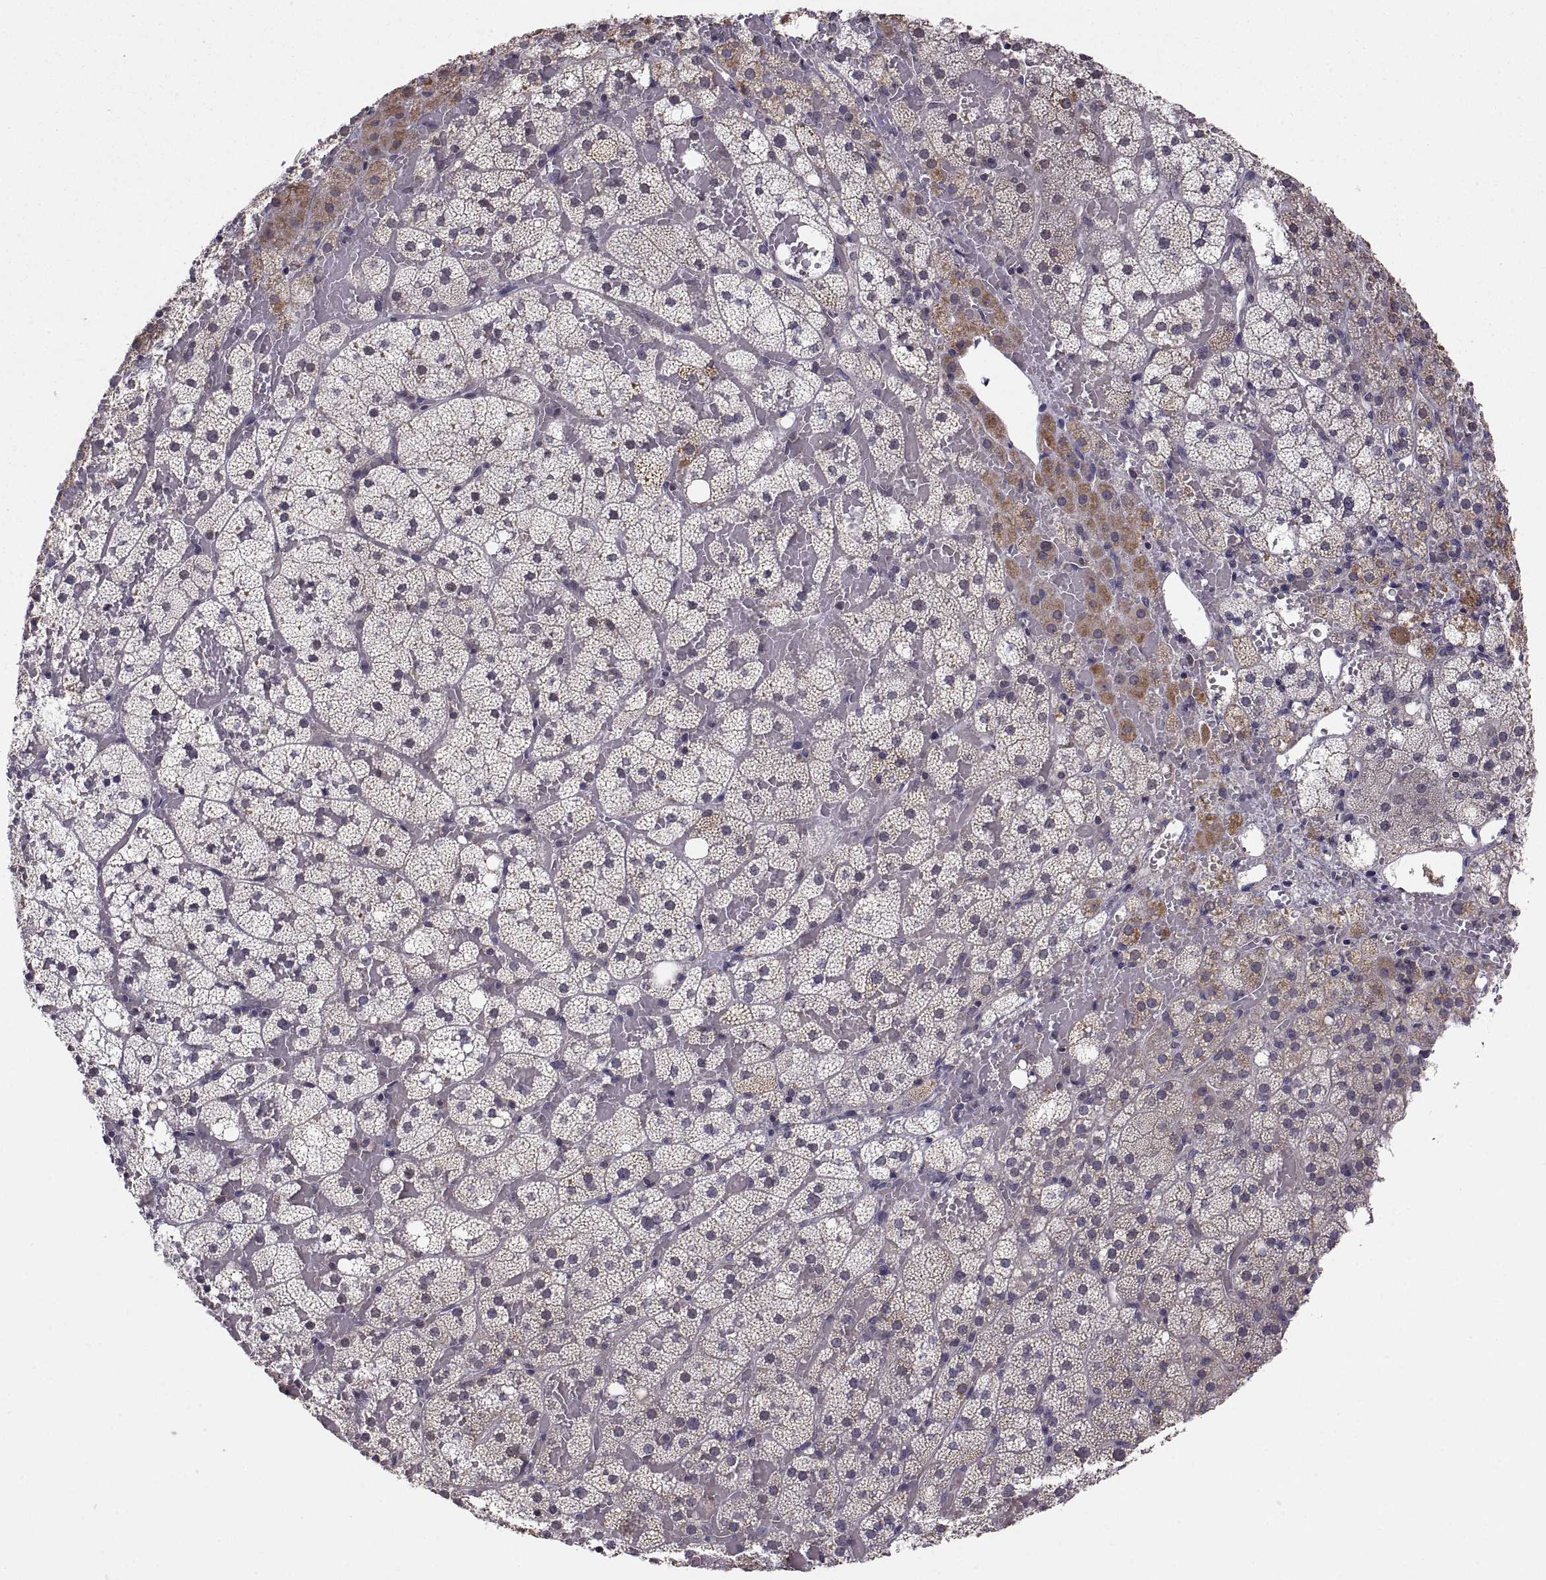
{"staining": {"intensity": "strong", "quantity": "<25%", "location": "cytoplasmic/membranous"}, "tissue": "adrenal gland", "cell_type": "Glandular cells", "image_type": "normal", "snomed": [{"axis": "morphology", "description": "Normal tissue, NOS"}, {"axis": "topography", "description": "Adrenal gland"}], "caption": "Immunohistochemical staining of benign human adrenal gland displays medium levels of strong cytoplasmic/membranous positivity in approximately <25% of glandular cells.", "gene": "ABL2", "patient": {"sex": "male", "age": 53}}